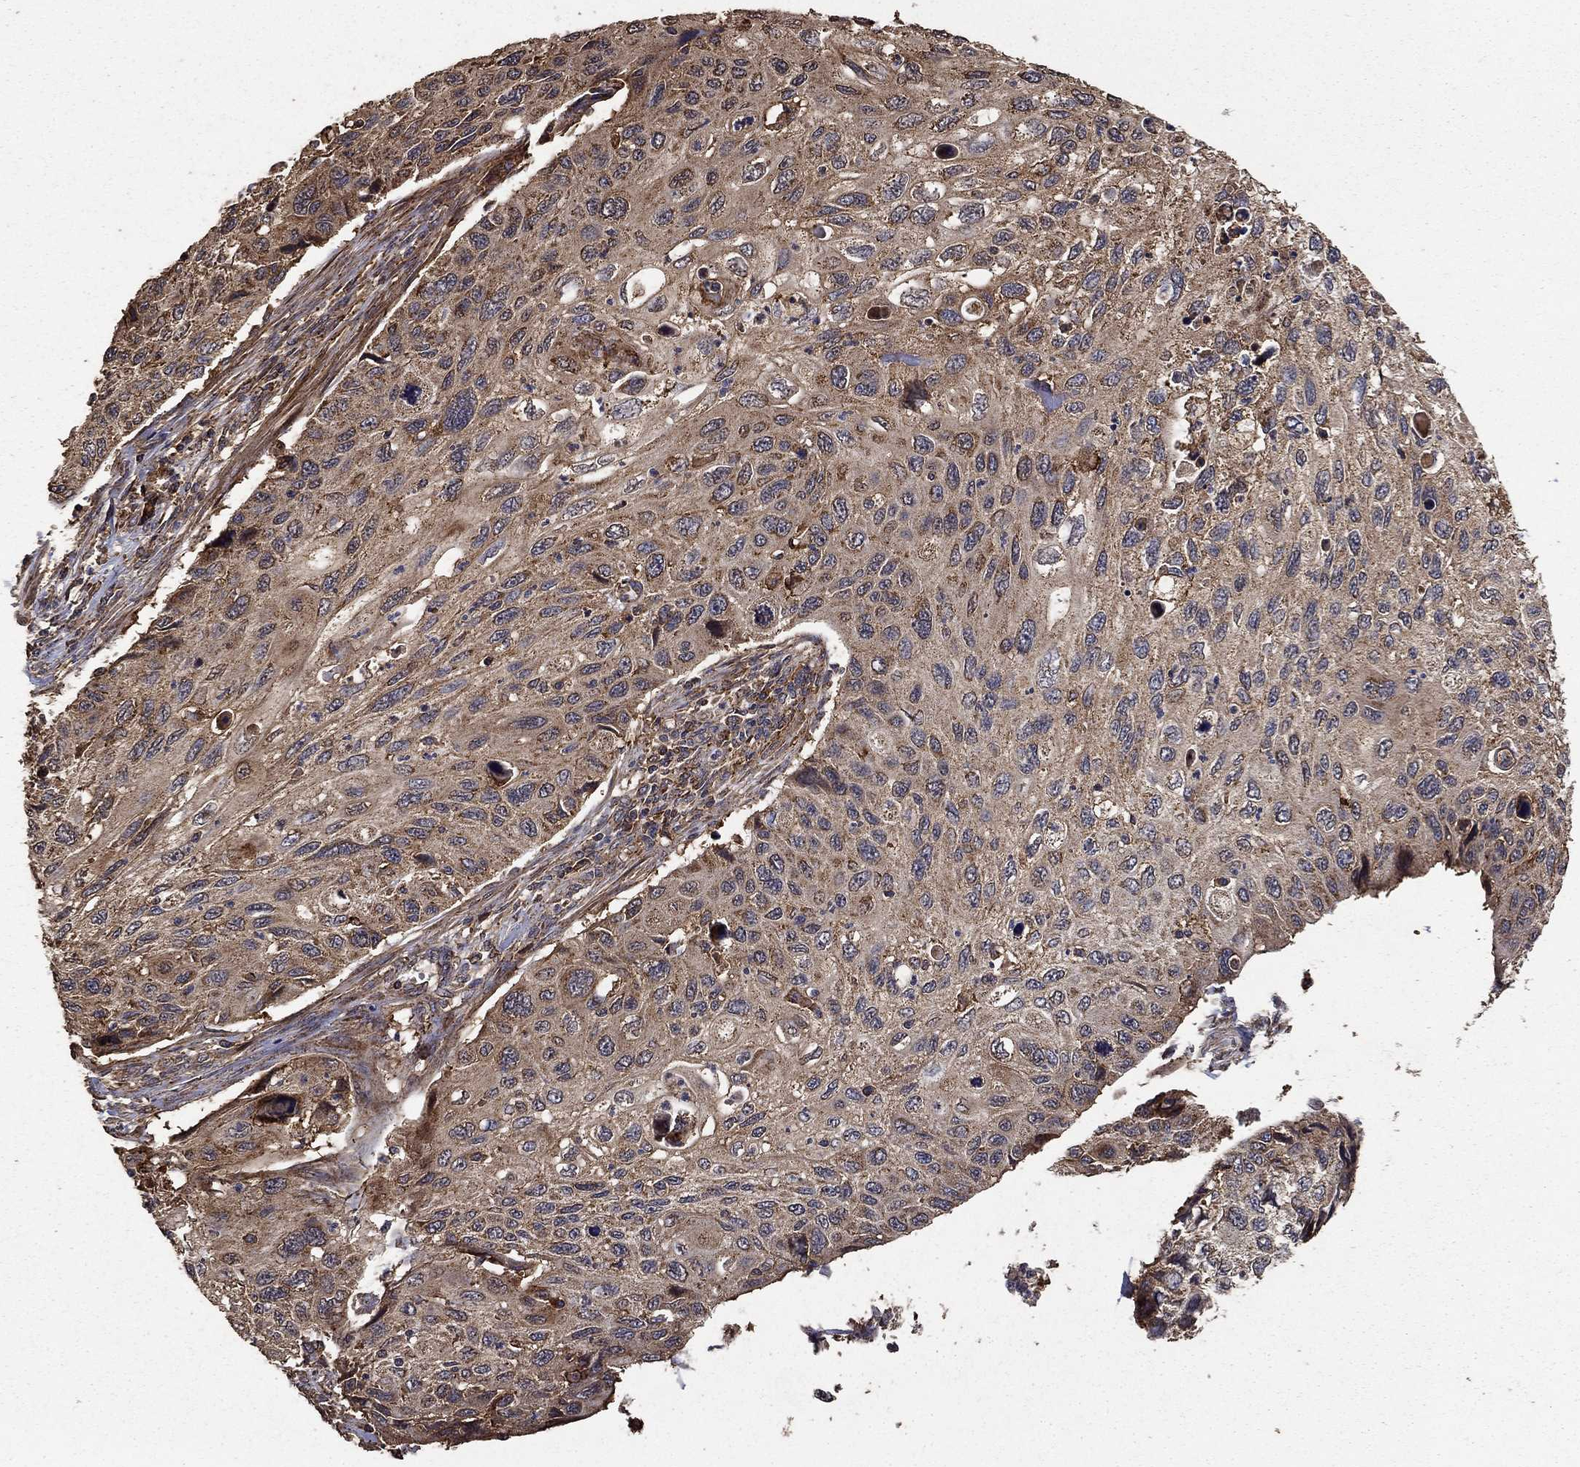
{"staining": {"intensity": "moderate", "quantity": "25%-75%", "location": "cytoplasmic/membranous"}, "tissue": "cervical cancer", "cell_type": "Tumor cells", "image_type": "cancer", "snomed": [{"axis": "morphology", "description": "Squamous cell carcinoma, NOS"}, {"axis": "topography", "description": "Cervix"}], "caption": "This is a micrograph of IHC staining of squamous cell carcinoma (cervical), which shows moderate positivity in the cytoplasmic/membranous of tumor cells.", "gene": "IFRD1", "patient": {"sex": "female", "age": 70}}